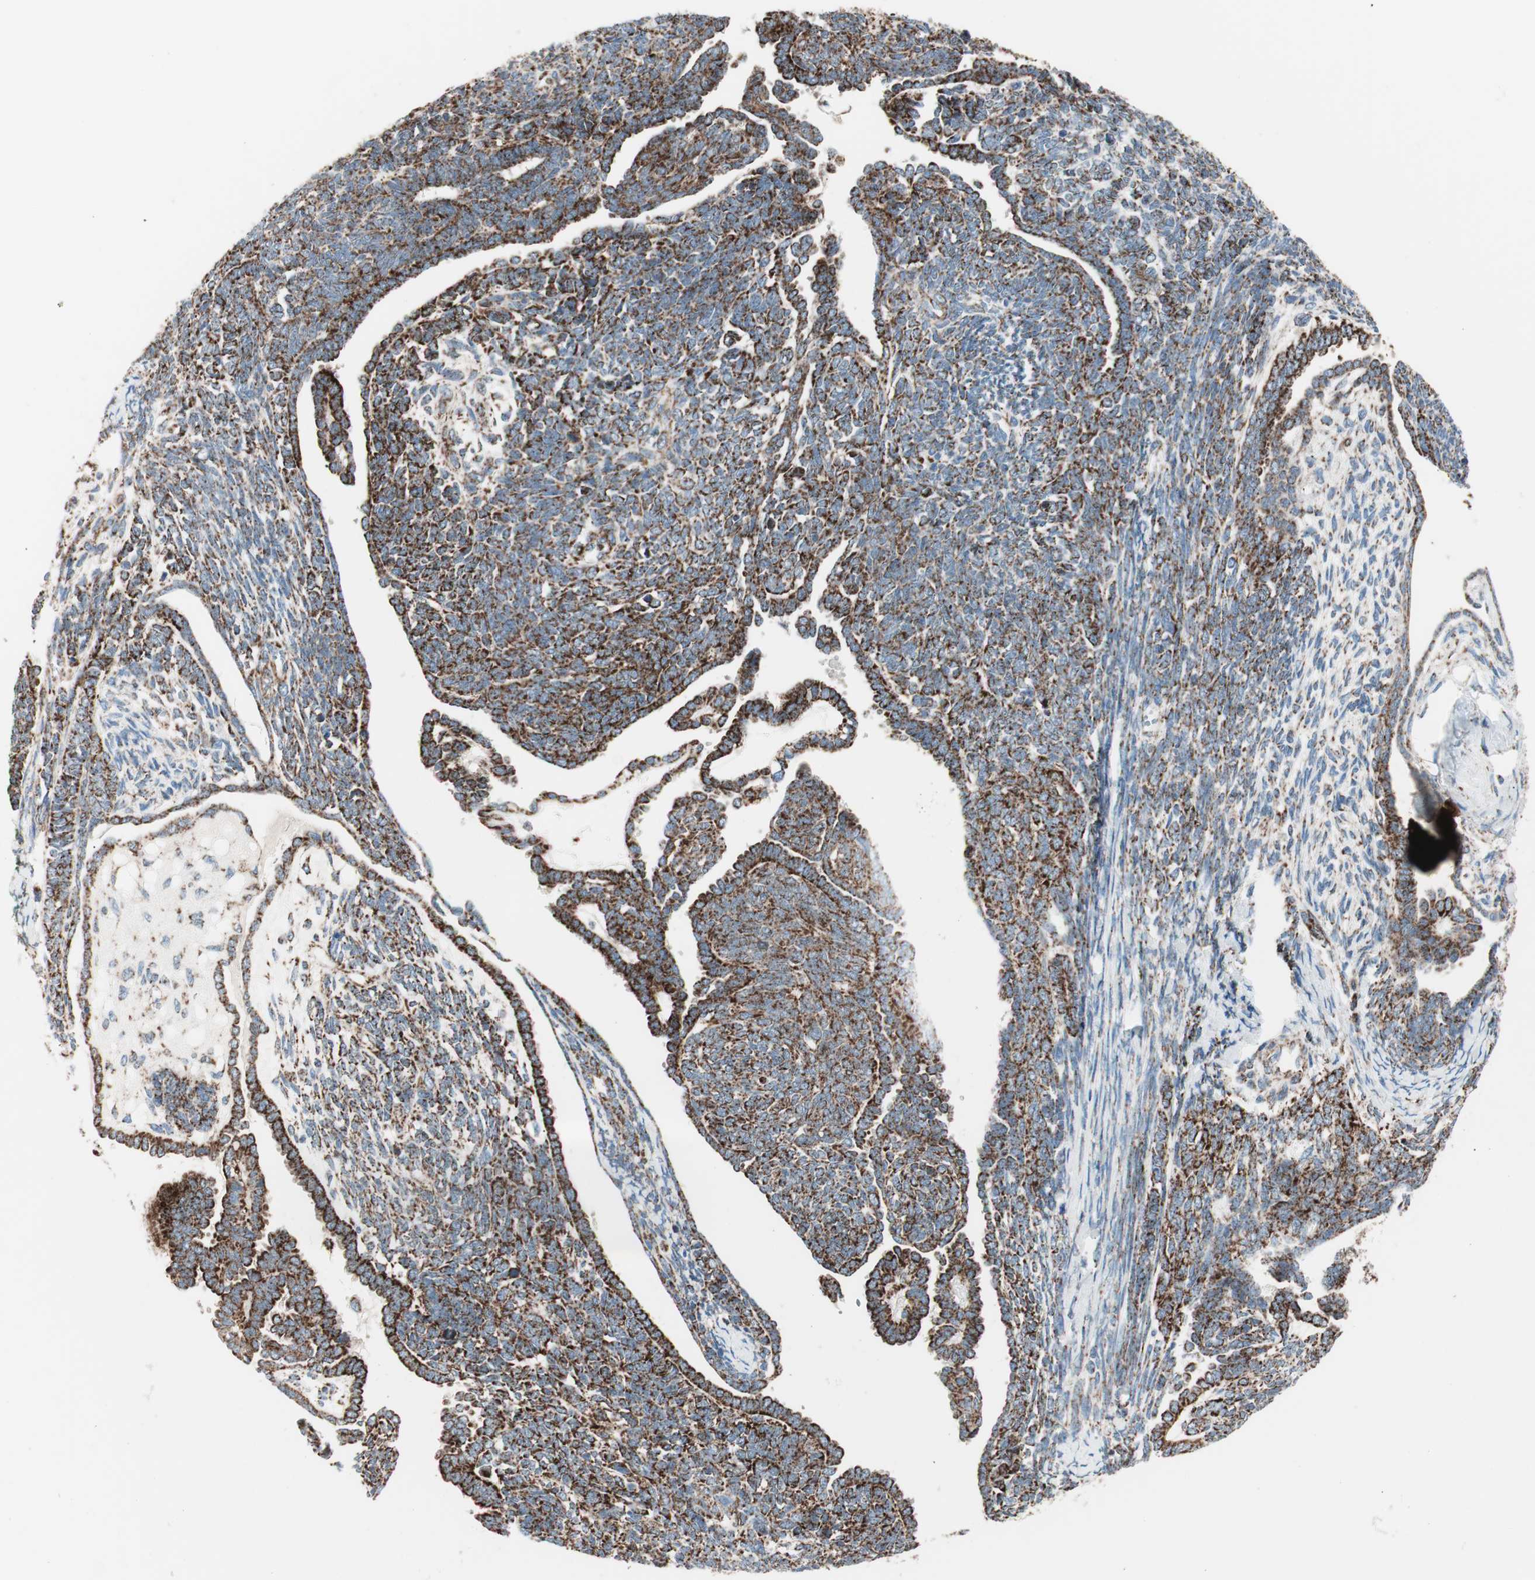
{"staining": {"intensity": "strong", "quantity": ">75%", "location": "cytoplasmic/membranous"}, "tissue": "endometrial cancer", "cell_type": "Tumor cells", "image_type": "cancer", "snomed": [{"axis": "morphology", "description": "Neoplasm, malignant, NOS"}, {"axis": "topography", "description": "Endometrium"}], "caption": "Endometrial neoplasm (malignant) tissue displays strong cytoplasmic/membranous staining in about >75% of tumor cells, visualized by immunohistochemistry.", "gene": "TOMM20", "patient": {"sex": "female", "age": 74}}